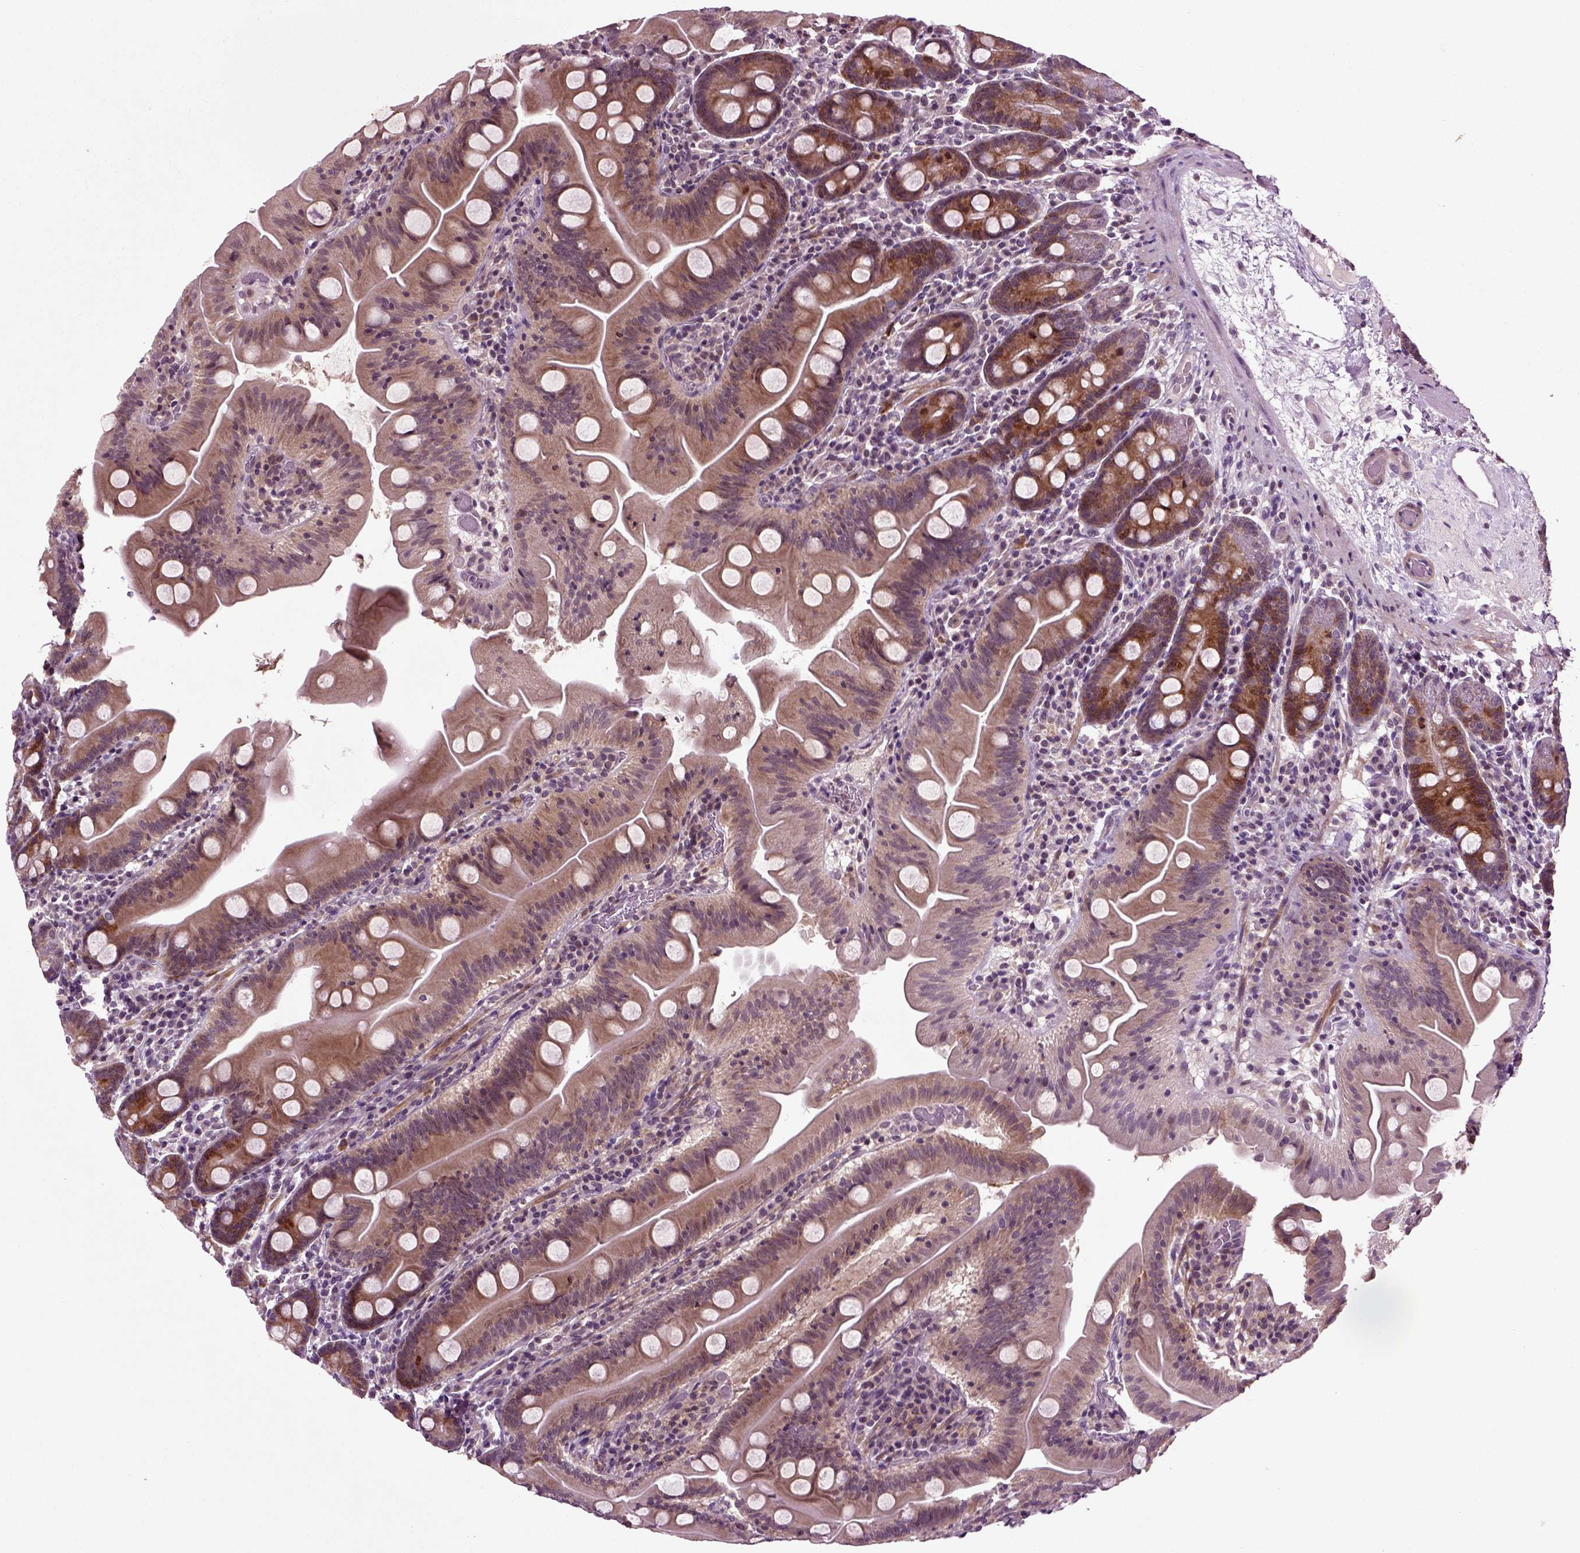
{"staining": {"intensity": "moderate", "quantity": ">75%", "location": "cytoplasmic/membranous"}, "tissue": "small intestine", "cell_type": "Glandular cells", "image_type": "normal", "snomed": [{"axis": "morphology", "description": "Normal tissue, NOS"}, {"axis": "topography", "description": "Small intestine"}], "caption": "Small intestine stained with IHC shows moderate cytoplasmic/membranous positivity in about >75% of glandular cells. (Stains: DAB (3,3'-diaminobenzidine) in brown, nuclei in blue, Microscopy: brightfield microscopy at high magnification).", "gene": "KNSTRN", "patient": {"sex": "male", "age": 37}}